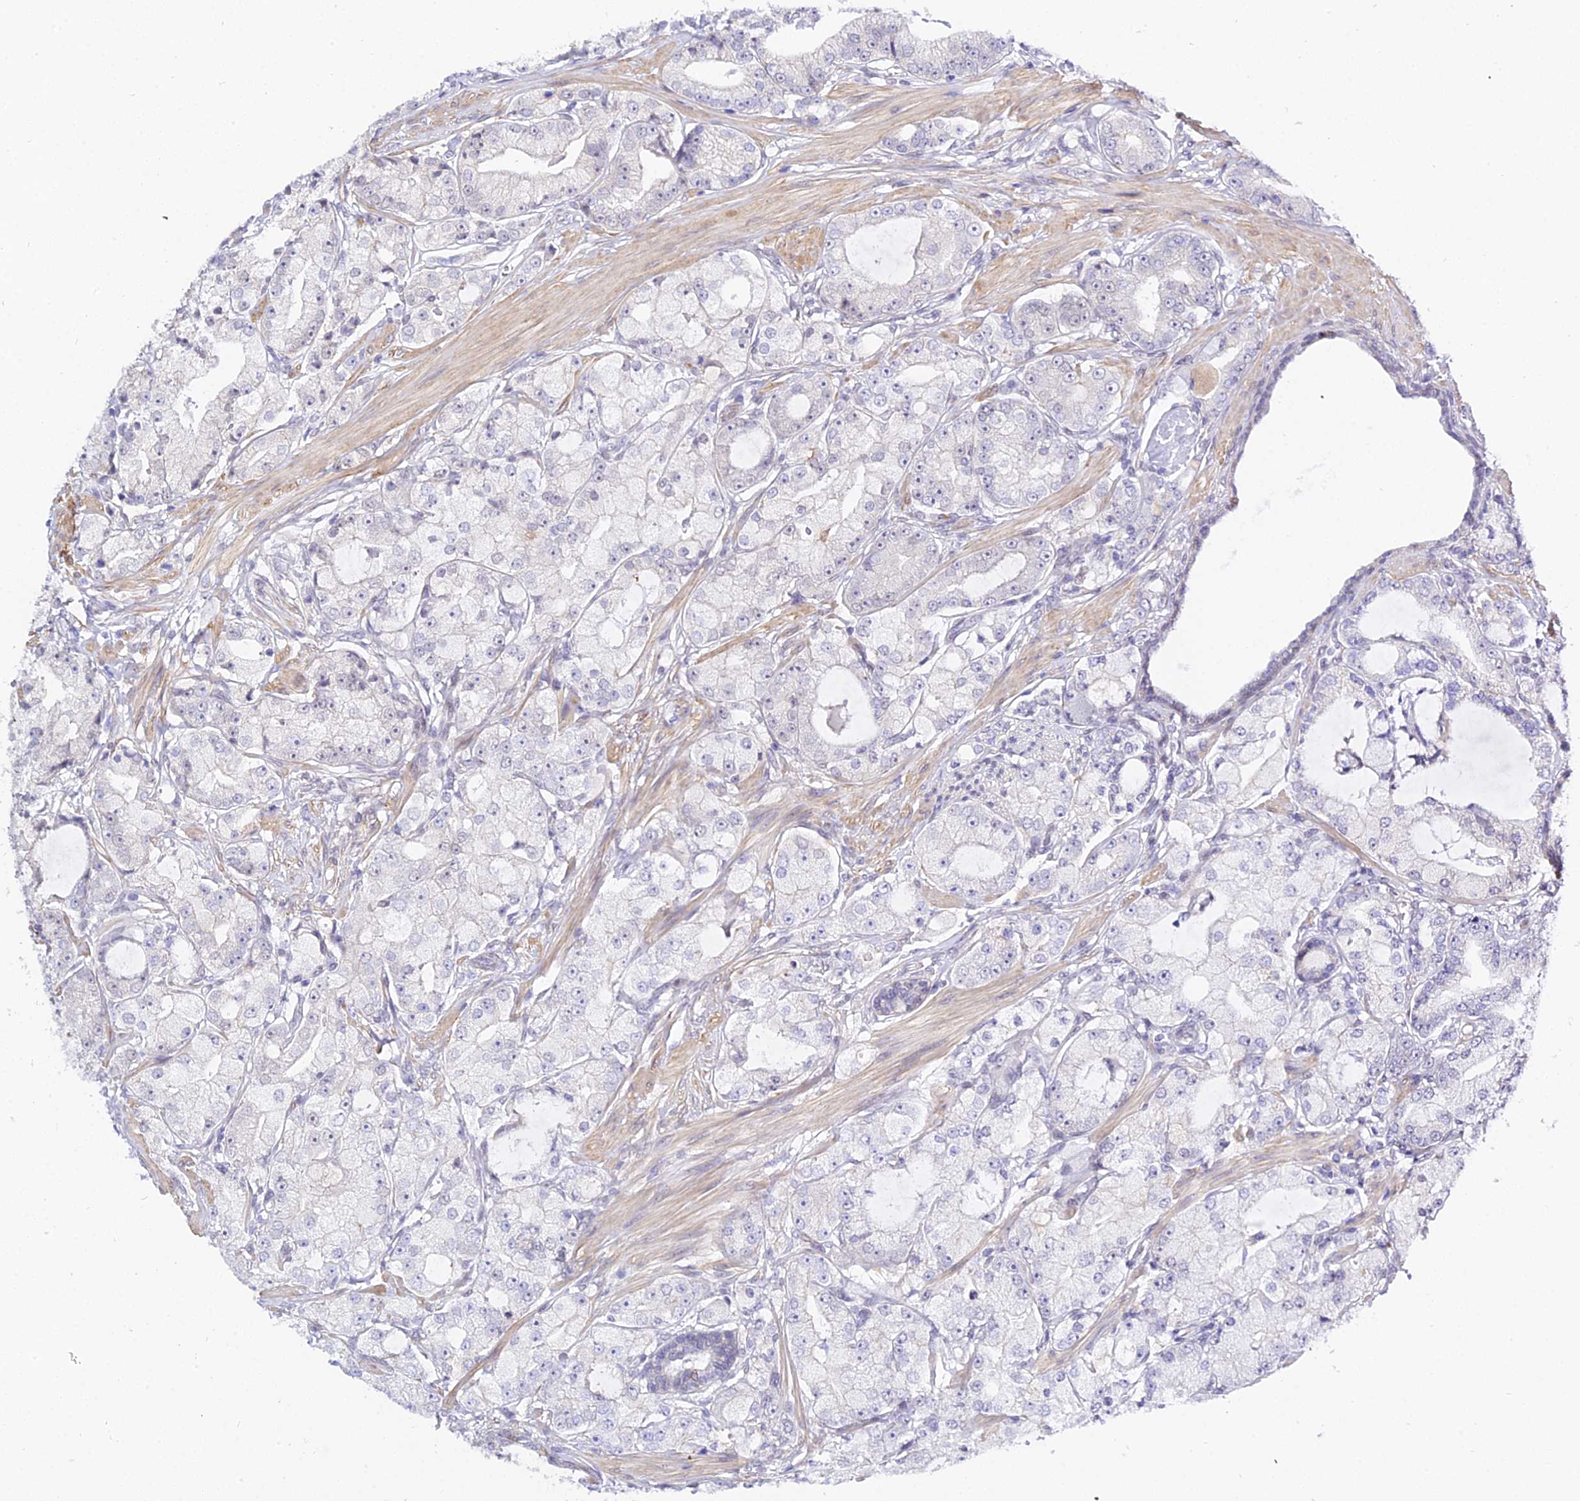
{"staining": {"intensity": "negative", "quantity": "none", "location": "none"}, "tissue": "prostate cancer", "cell_type": "Tumor cells", "image_type": "cancer", "snomed": [{"axis": "morphology", "description": "Adenocarcinoma, High grade"}, {"axis": "topography", "description": "Prostate"}], "caption": "IHC micrograph of prostate cancer (adenocarcinoma (high-grade)) stained for a protein (brown), which demonstrates no expression in tumor cells.", "gene": "ZNF628", "patient": {"sex": "male", "age": 71}}